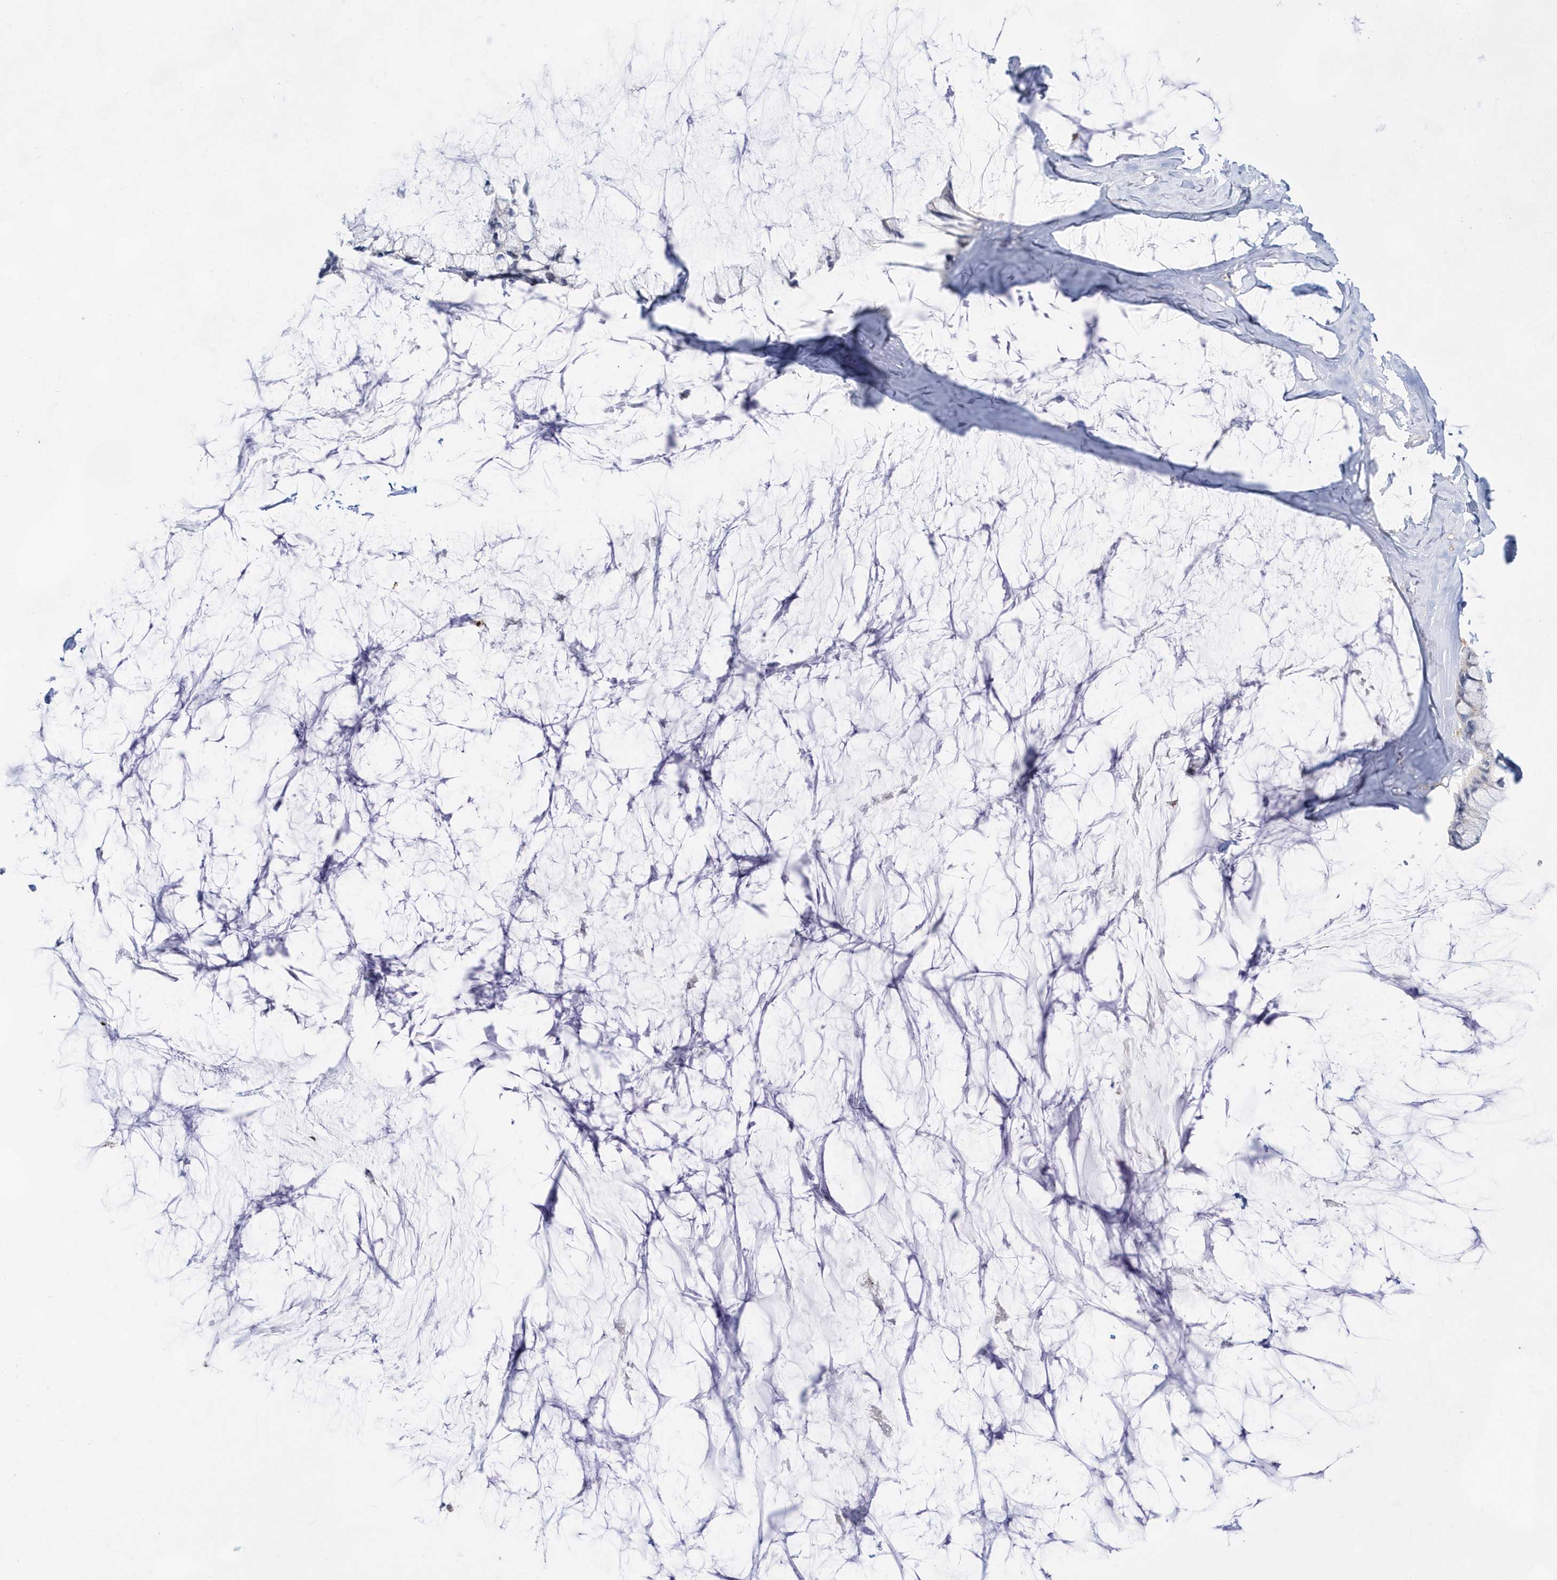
{"staining": {"intensity": "negative", "quantity": "none", "location": "none"}, "tissue": "ovarian cancer", "cell_type": "Tumor cells", "image_type": "cancer", "snomed": [{"axis": "morphology", "description": "Cystadenocarcinoma, mucinous, NOS"}, {"axis": "topography", "description": "Ovary"}], "caption": "IHC image of human mucinous cystadenocarcinoma (ovarian) stained for a protein (brown), which displays no positivity in tumor cells.", "gene": "BDH2", "patient": {"sex": "female", "age": 39}}